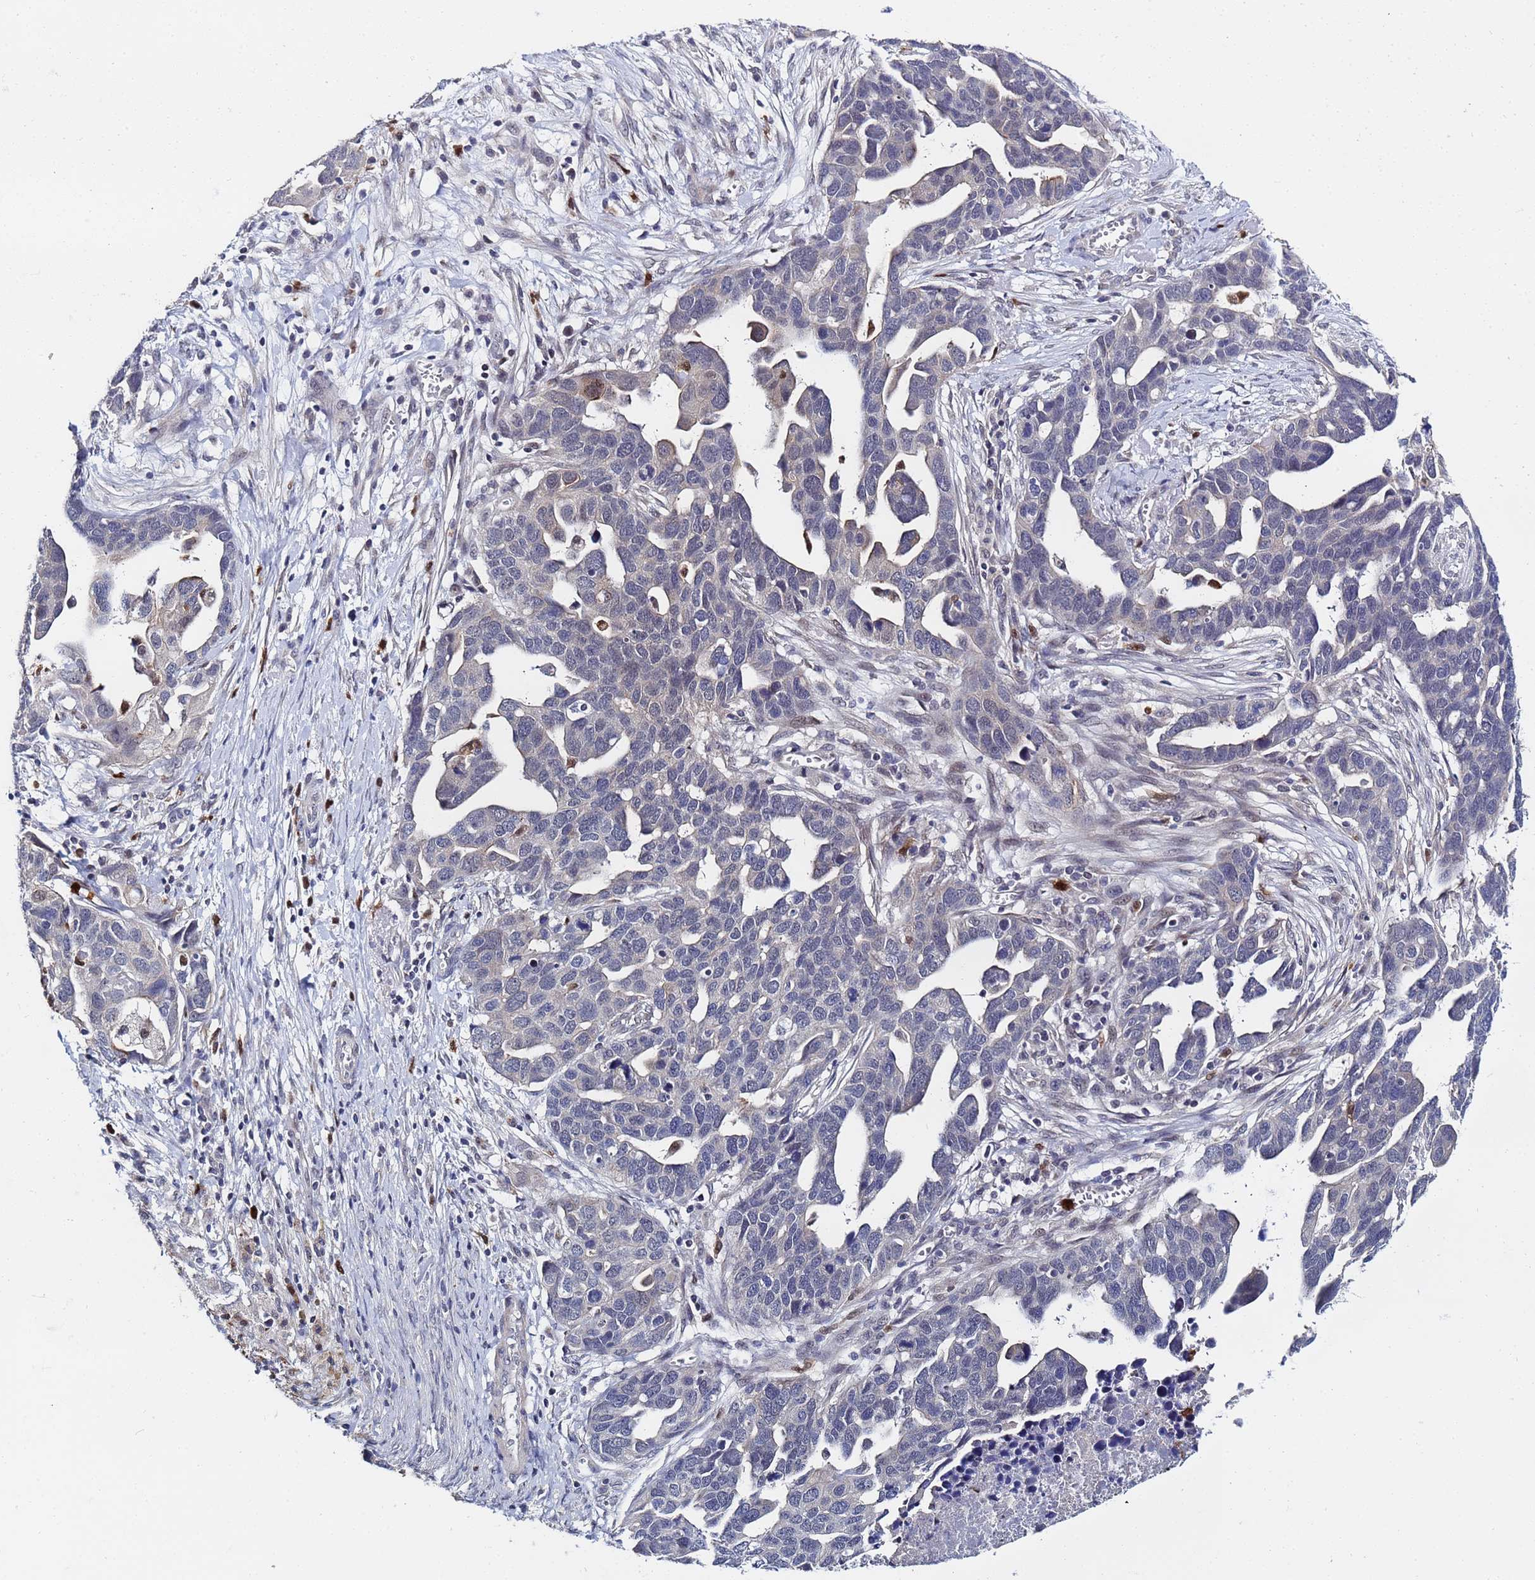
{"staining": {"intensity": "negative", "quantity": "none", "location": "none"}, "tissue": "ovarian cancer", "cell_type": "Tumor cells", "image_type": "cancer", "snomed": [{"axis": "morphology", "description": "Cystadenocarcinoma, serous, NOS"}, {"axis": "topography", "description": "Ovary"}], "caption": "A micrograph of ovarian cancer stained for a protein displays no brown staining in tumor cells.", "gene": "MTCL1", "patient": {"sex": "female", "age": 54}}